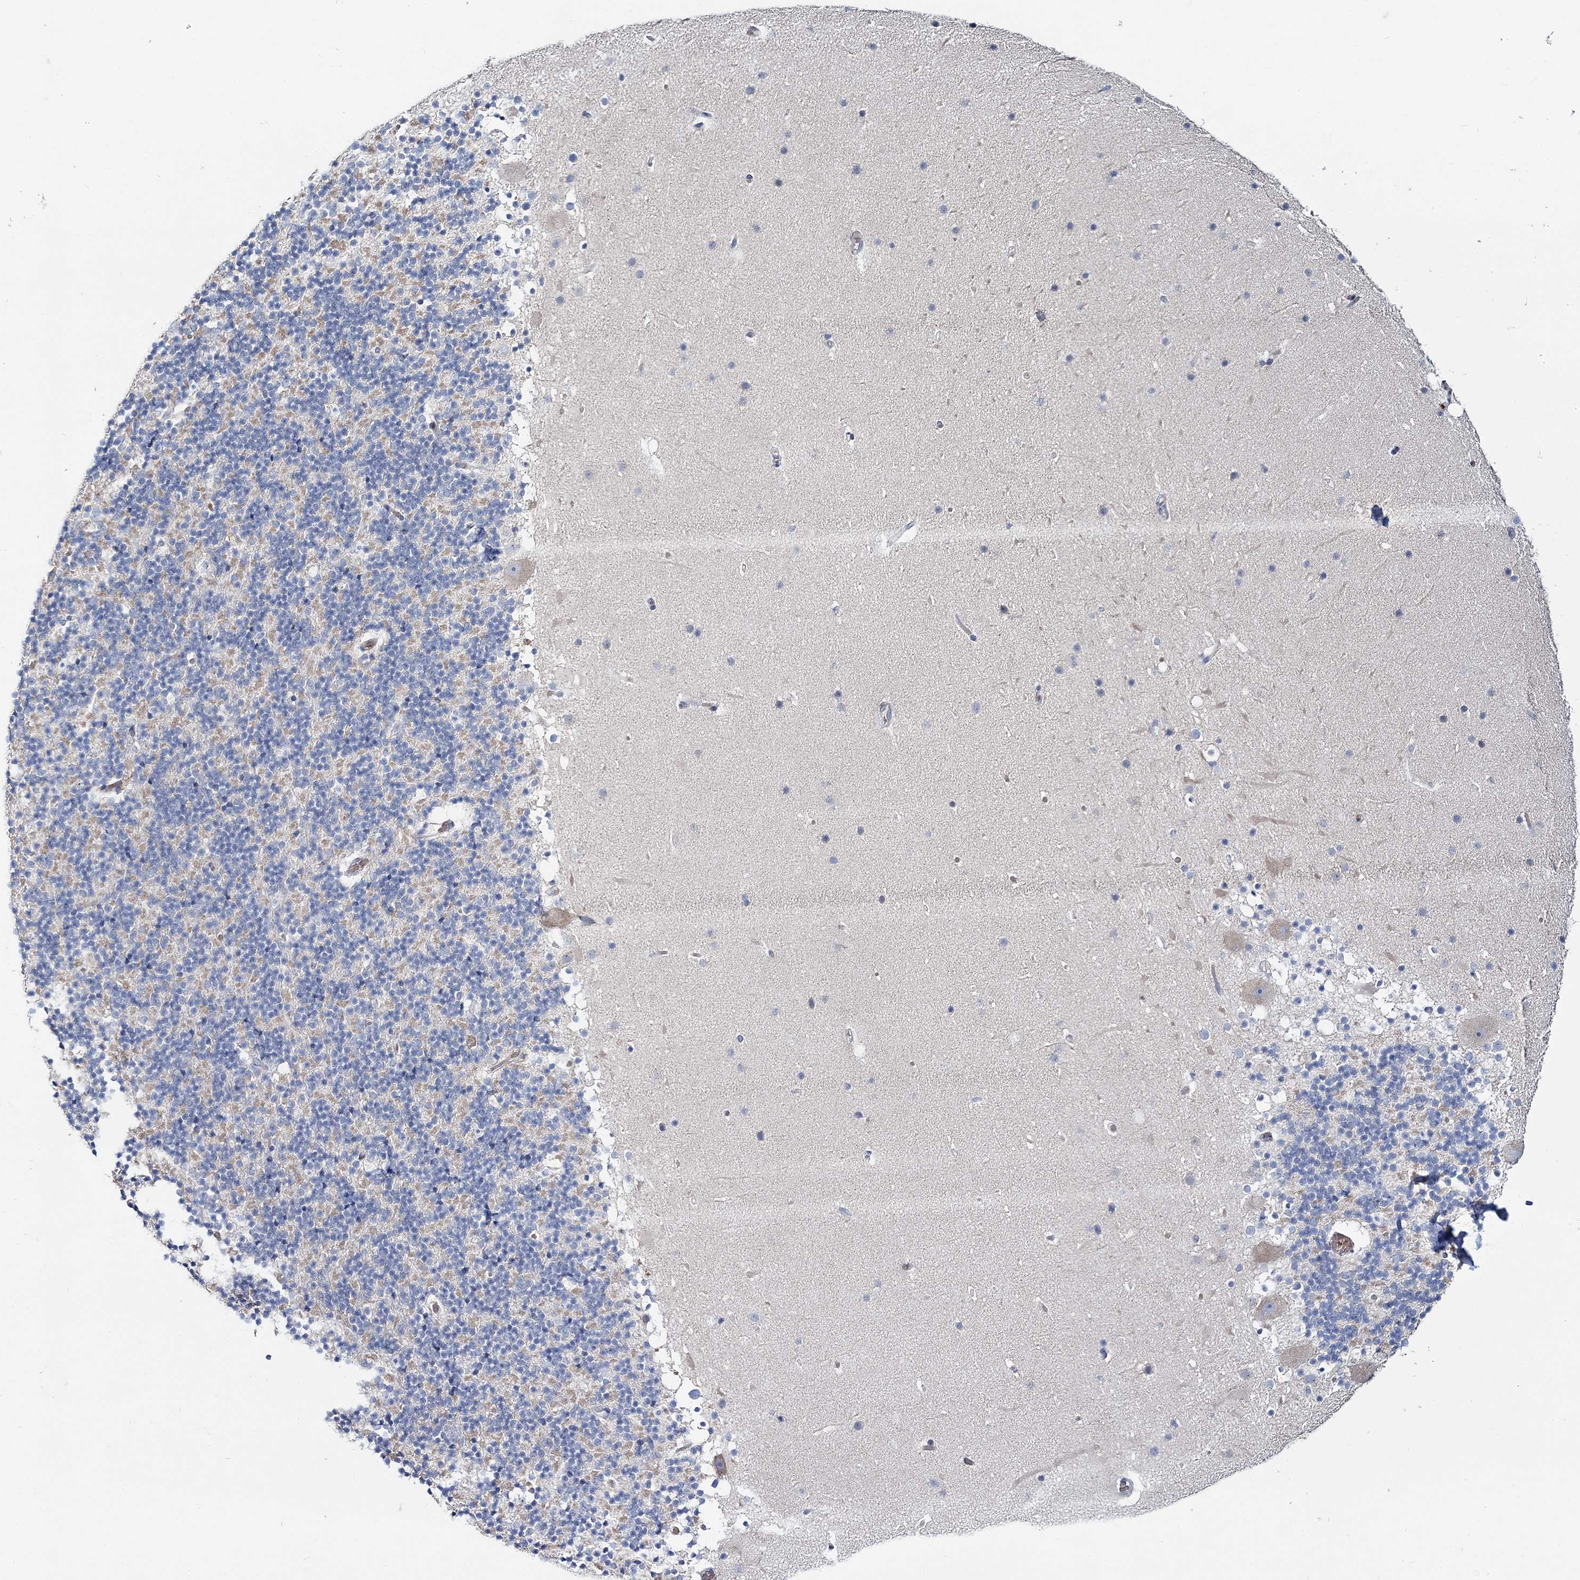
{"staining": {"intensity": "negative", "quantity": "none", "location": "none"}, "tissue": "cerebellum", "cell_type": "Cells in granular layer", "image_type": "normal", "snomed": [{"axis": "morphology", "description": "Normal tissue, NOS"}, {"axis": "topography", "description": "Cerebellum"}], "caption": "DAB (3,3'-diaminobenzidine) immunohistochemical staining of unremarkable human cerebellum demonstrates no significant expression in cells in granular layer.", "gene": "ATP11B", "patient": {"sex": "male", "age": 57}}